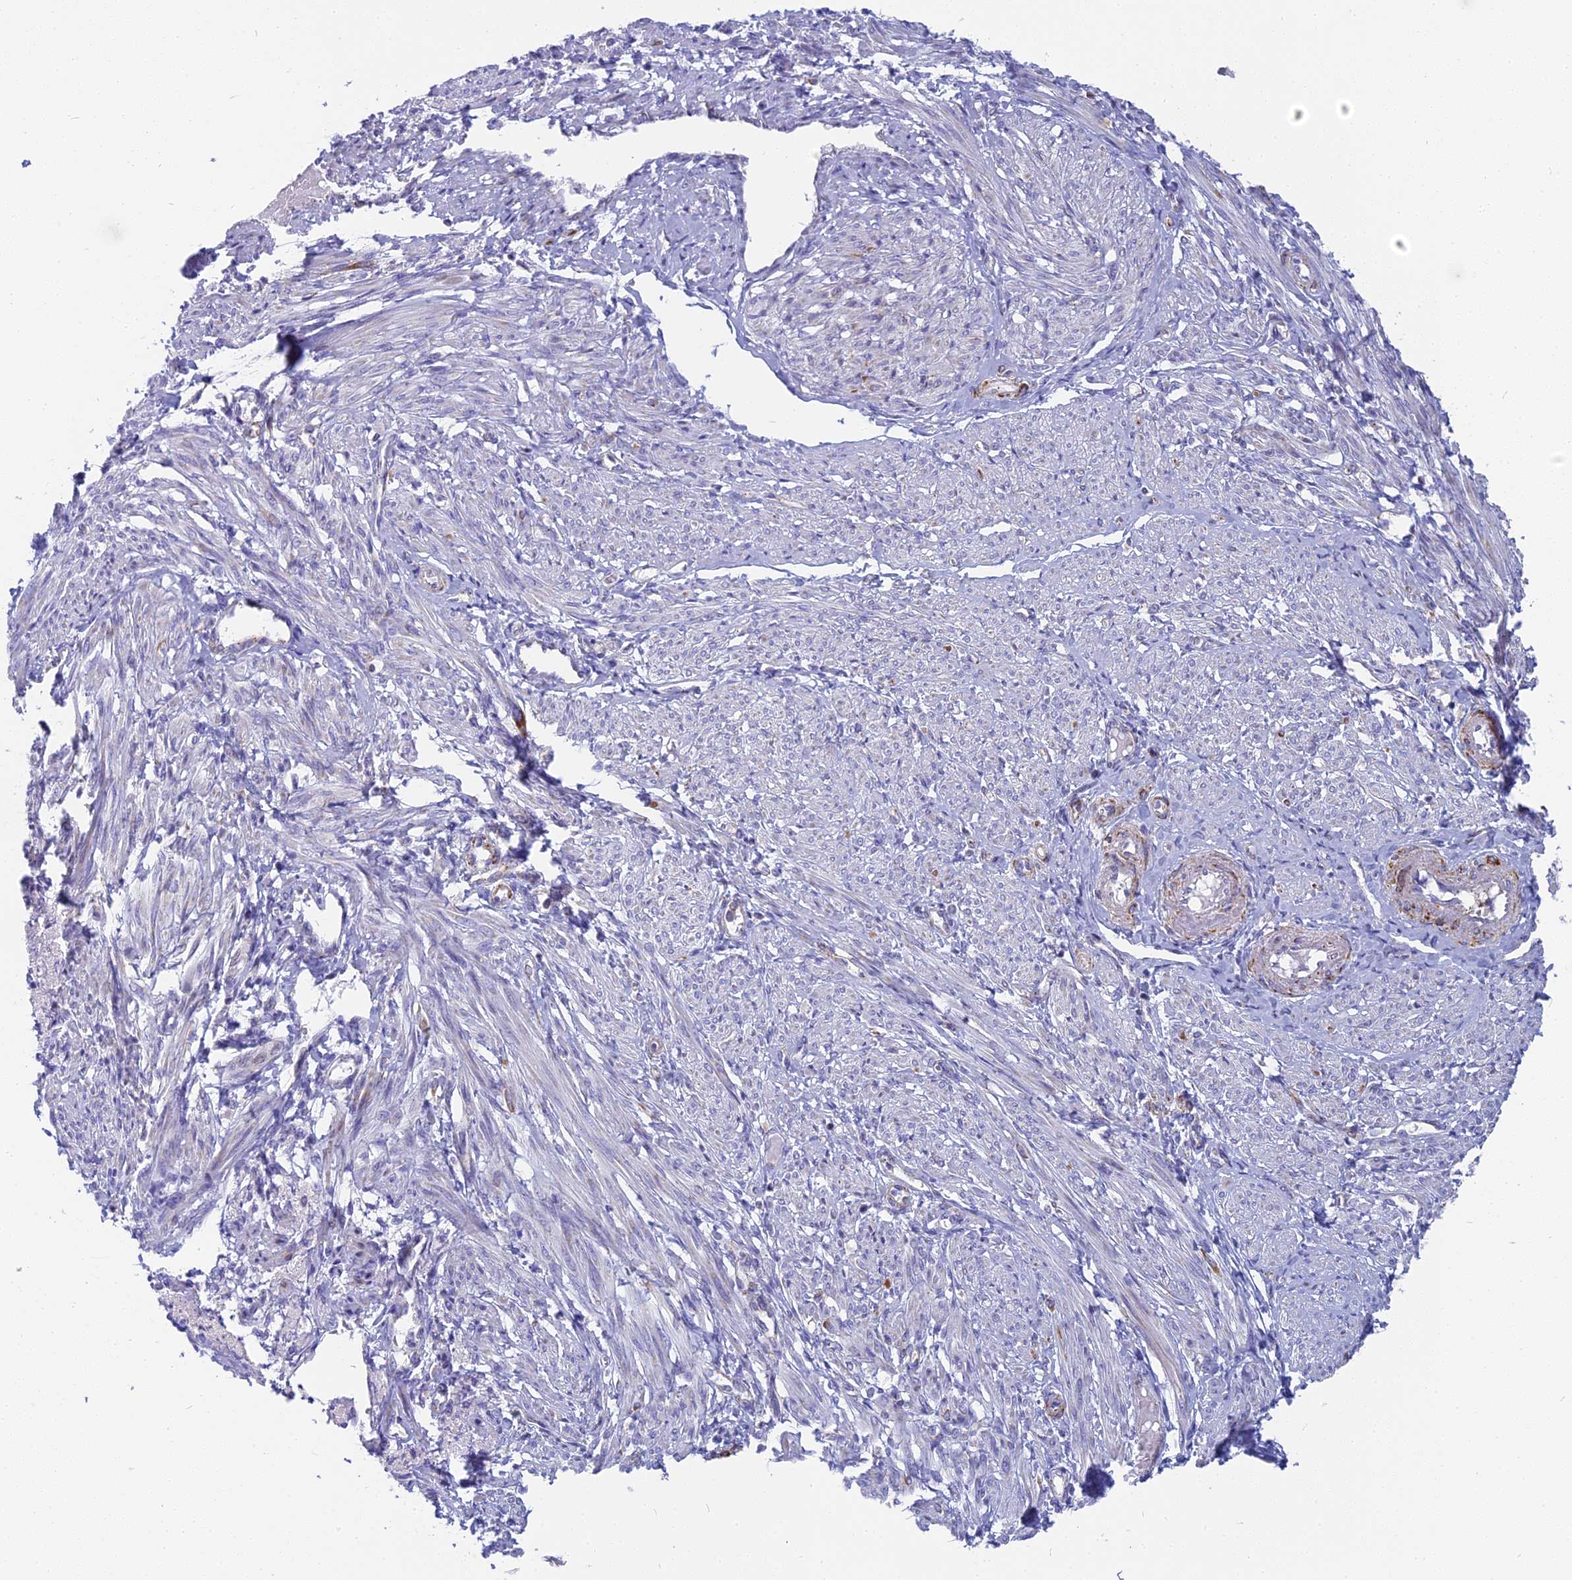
{"staining": {"intensity": "weak", "quantity": "<25%", "location": "cytoplasmic/membranous"}, "tissue": "smooth muscle", "cell_type": "Smooth muscle cells", "image_type": "normal", "snomed": [{"axis": "morphology", "description": "Normal tissue, NOS"}, {"axis": "topography", "description": "Smooth muscle"}], "caption": "The IHC photomicrograph has no significant expression in smooth muscle cells of smooth muscle.", "gene": "DTWD1", "patient": {"sex": "female", "age": 39}}